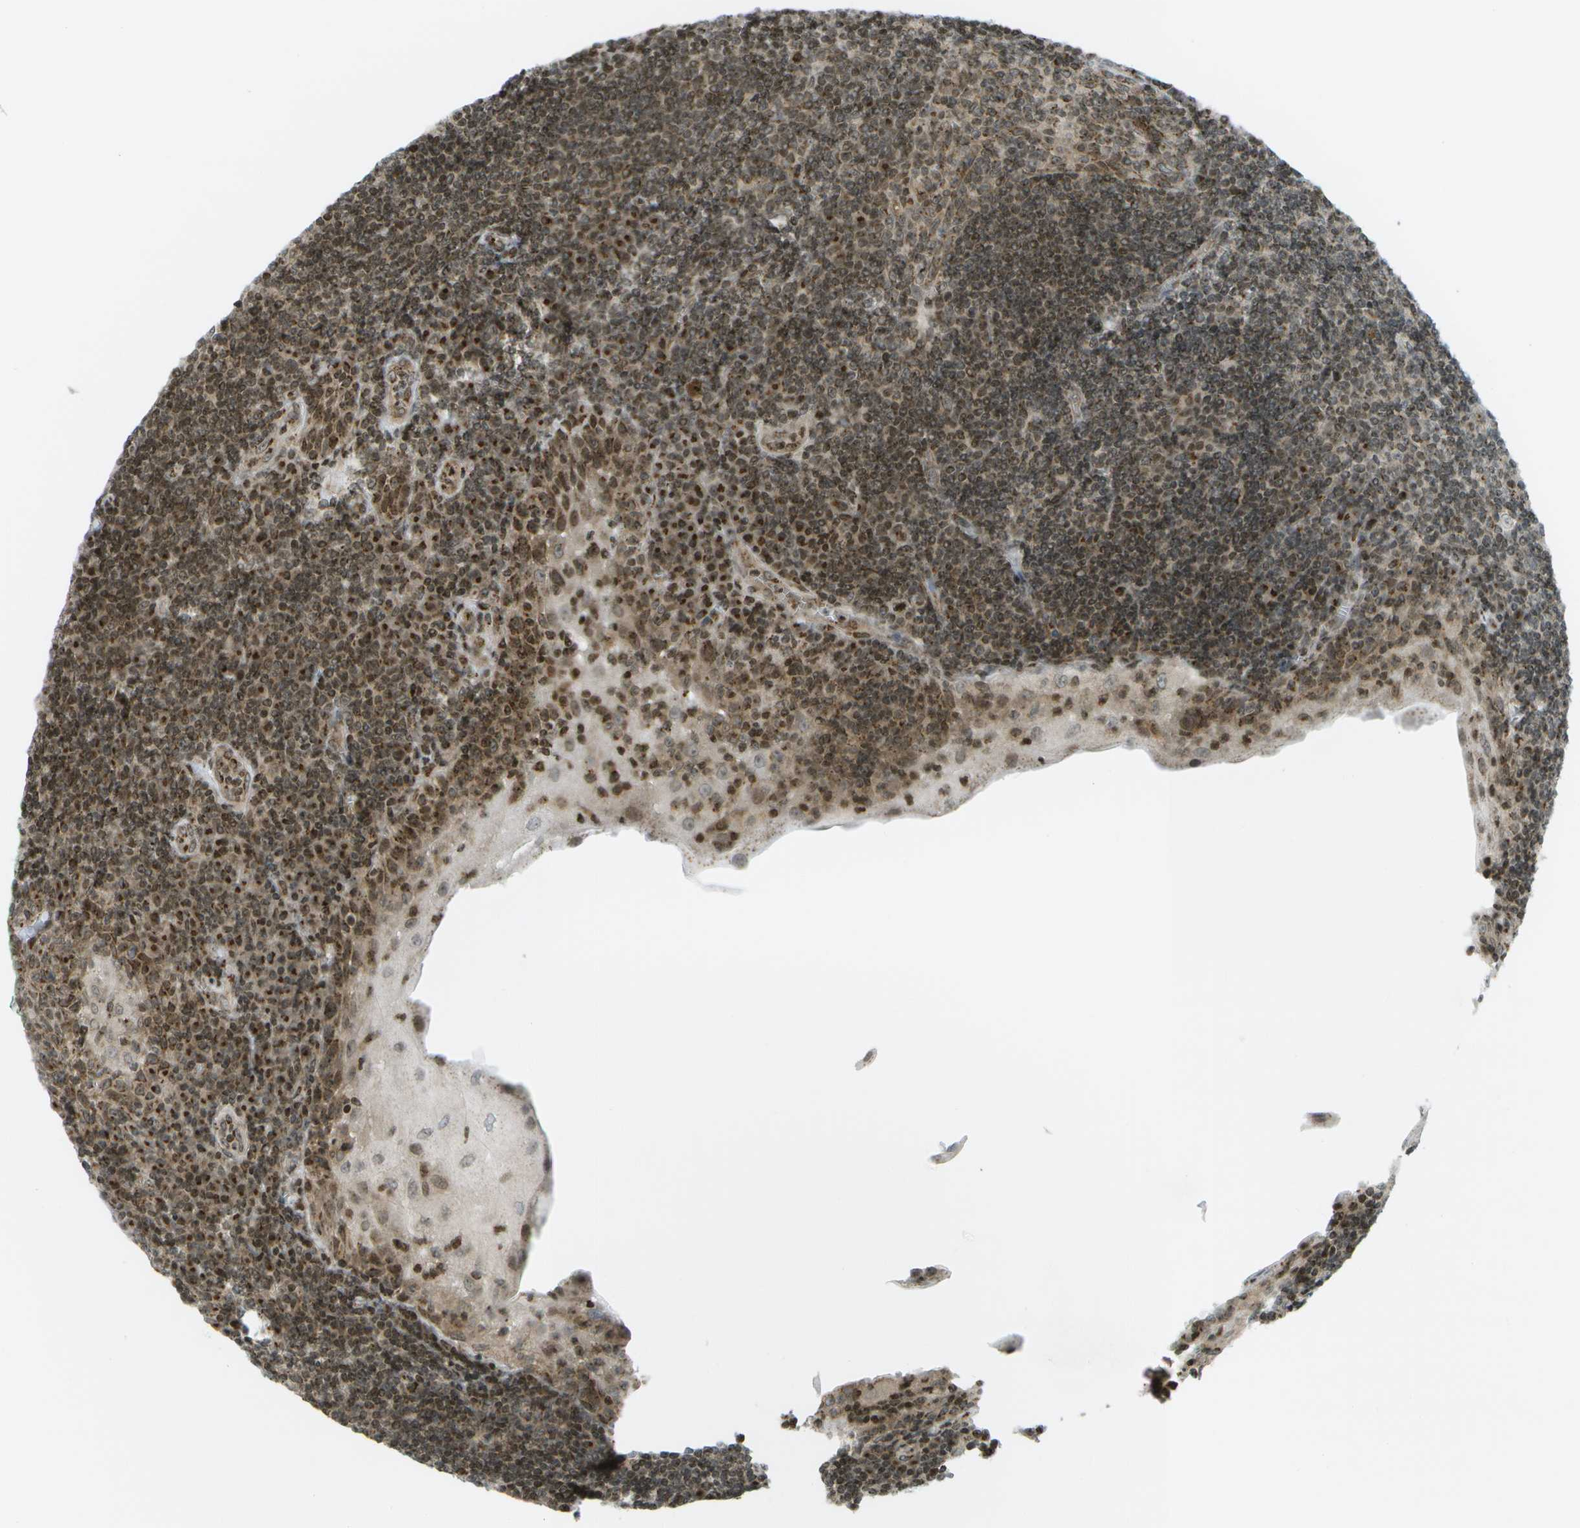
{"staining": {"intensity": "moderate", "quantity": ">75%", "location": "cytoplasmic/membranous"}, "tissue": "tonsil", "cell_type": "Germinal center cells", "image_type": "normal", "snomed": [{"axis": "morphology", "description": "Normal tissue, NOS"}, {"axis": "topography", "description": "Tonsil"}], "caption": "Immunohistochemical staining of normal human tonsil exhibits >75% levels of moderate cytoplasmic/membranous protein positivity in approximately >75% of germinal center cells.", "gene": "EVC", "patient": {"sex": "male", "age": 37}}